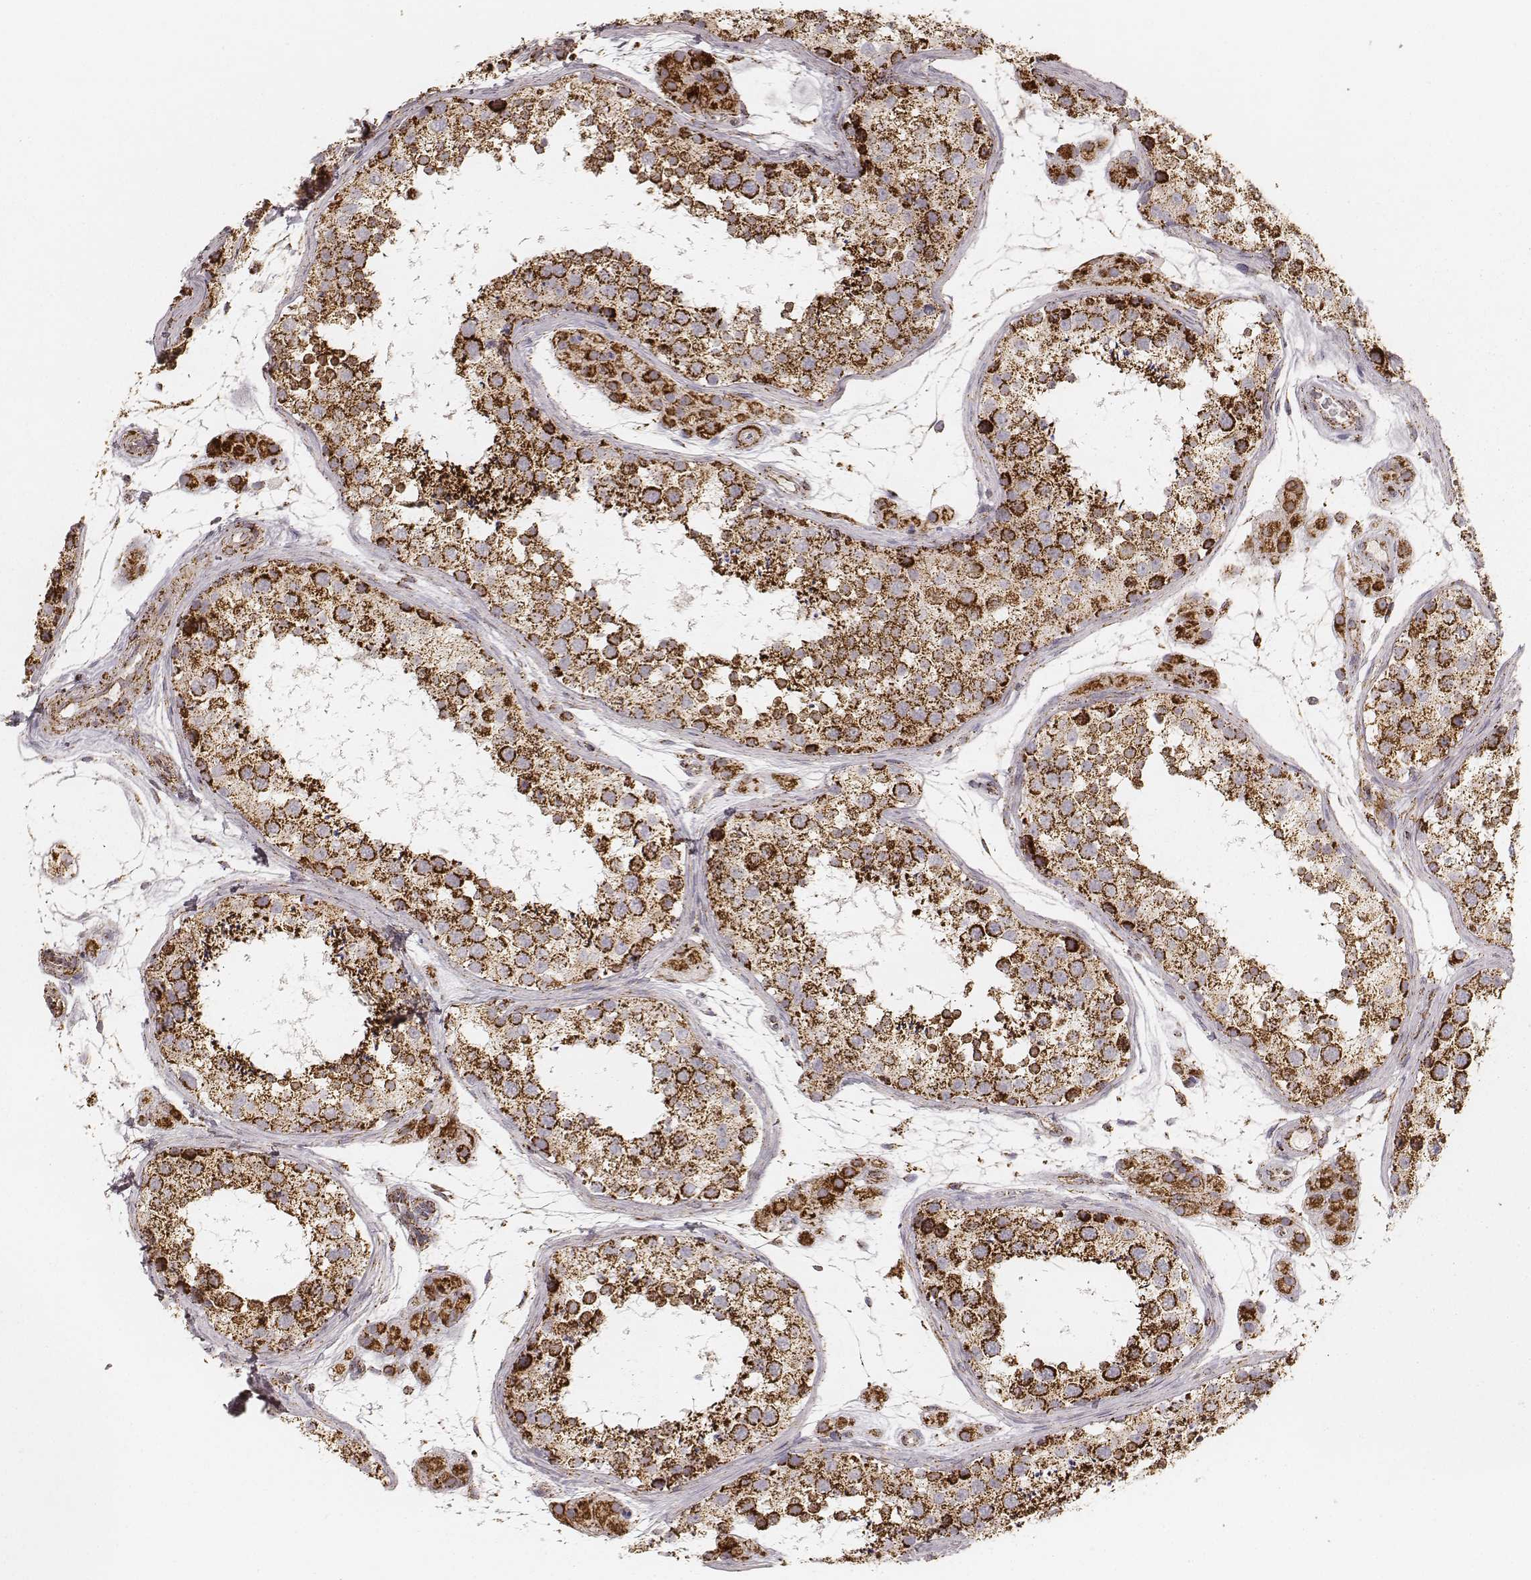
{"staining": {"intensity": "strong", "quantity": ">75%", "location": "cytoplasmic/membranous"}, "tissue": "testis", "cell_type": "Cells in seminiferous ducts", "image_type": "normal", "snomed": [{"axis": "morphology", "description": "Normal tissue, NOS"}, {"axis": "topography", "description": "Testis"}], "caption": "A high-resolution photomicrograph shows IHC staining of benign testis, which demonstrates strong cytoplasmic/membranous staining in about >75% of cells in seminiferous ducts.", "gene": "CS", "patient": {"sex": "male", "age": 41}}